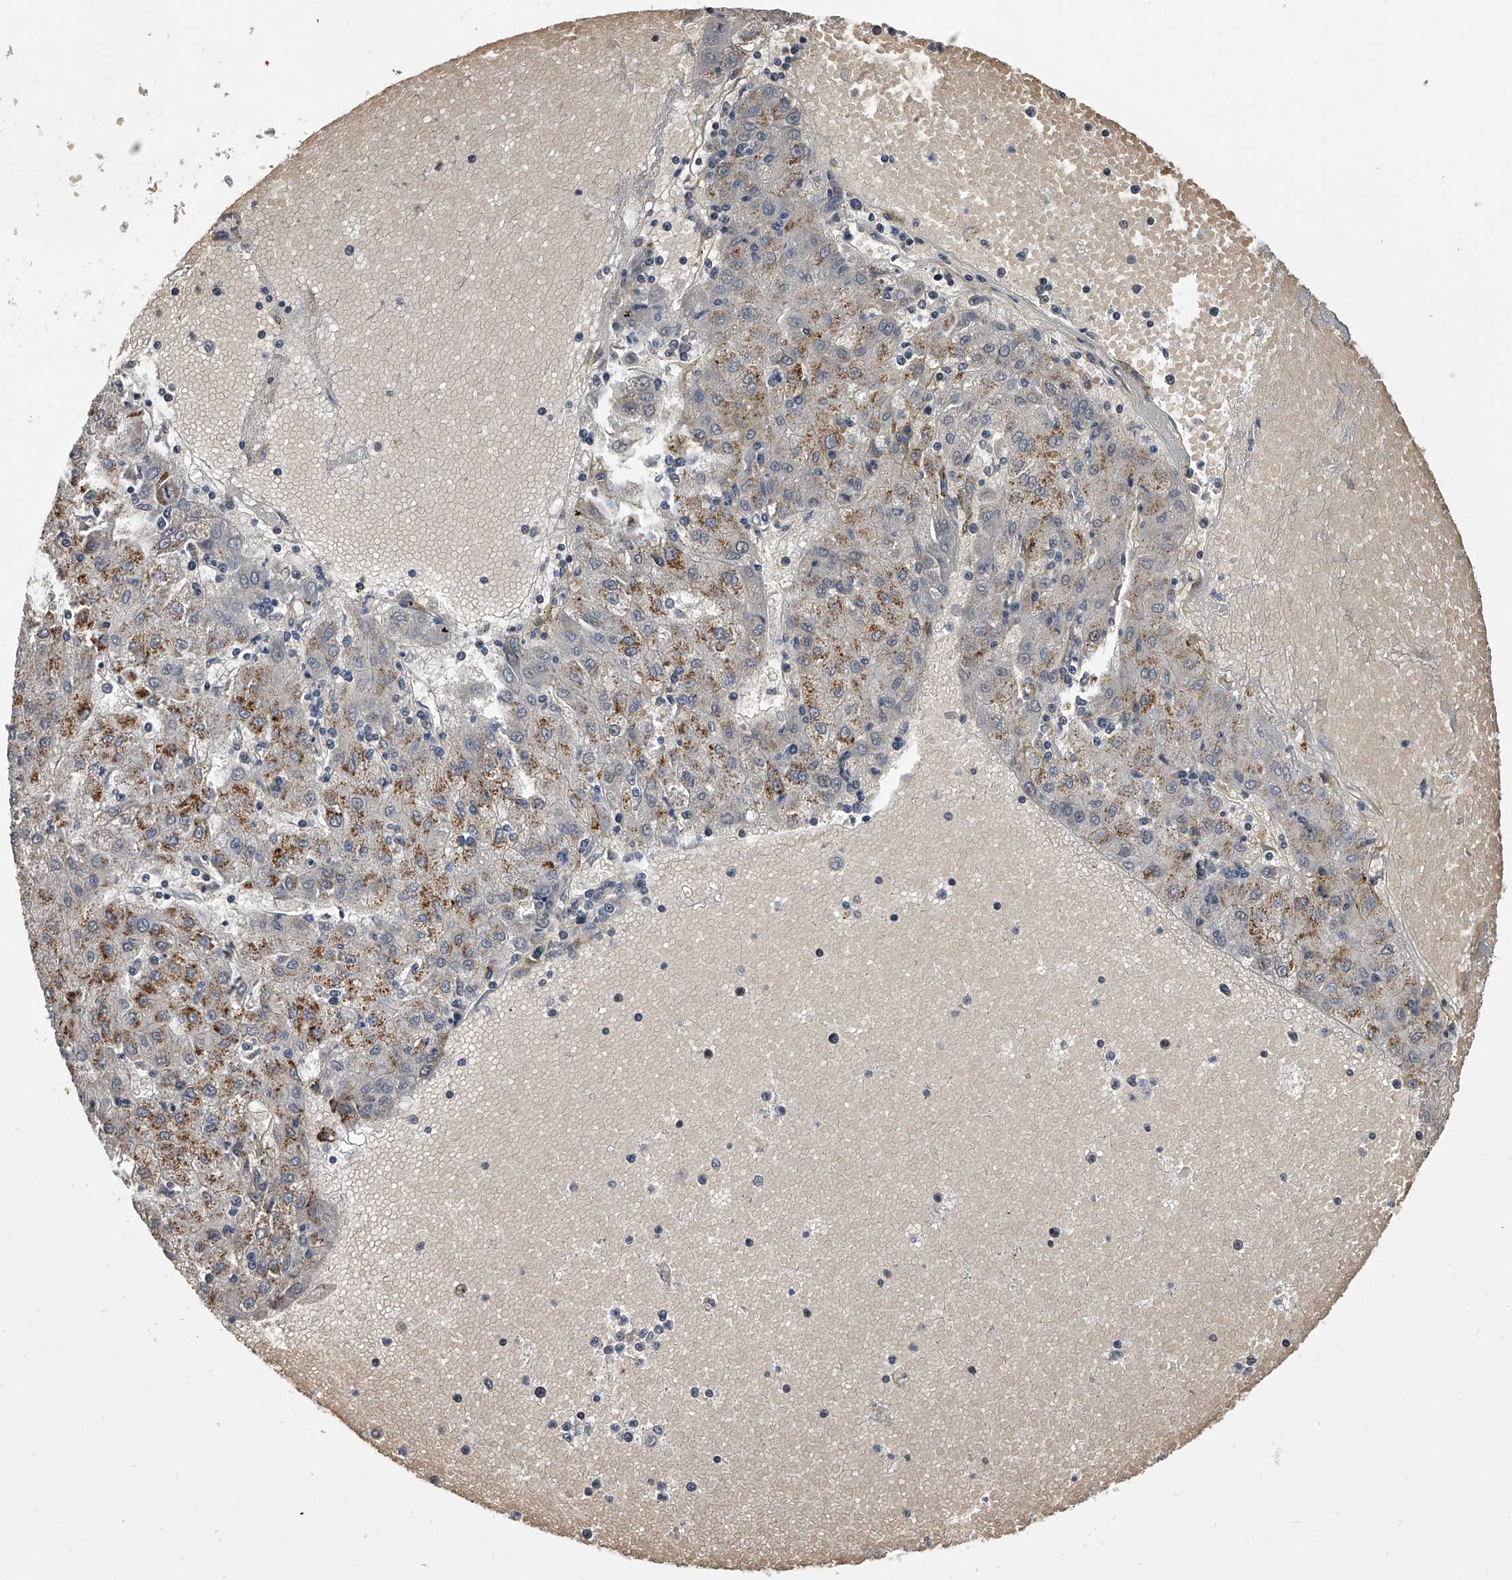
{"staining": {"intensity": "moderate", "quantity": ">75%", "location": "cytoplasmic/membranous"}, "tissue": "liver cancer", "cell_type": "Tumor cells", "image_type": "cancer", "snomed": [{"axis": "morphology", "description": "Carcinoma, Hepatocellular, NOS"}, {"axis": "topography", "description": "Liver"}], "caption": "A high-resolution image shows immunohistochemistry staining of liver hepatocellular carcinoma, which displays moderate cytoplasmic/membranous expression in about >75% of tumor cells.", "gene": "SIM2", "patient": {"sex": "male", "age": 72}}